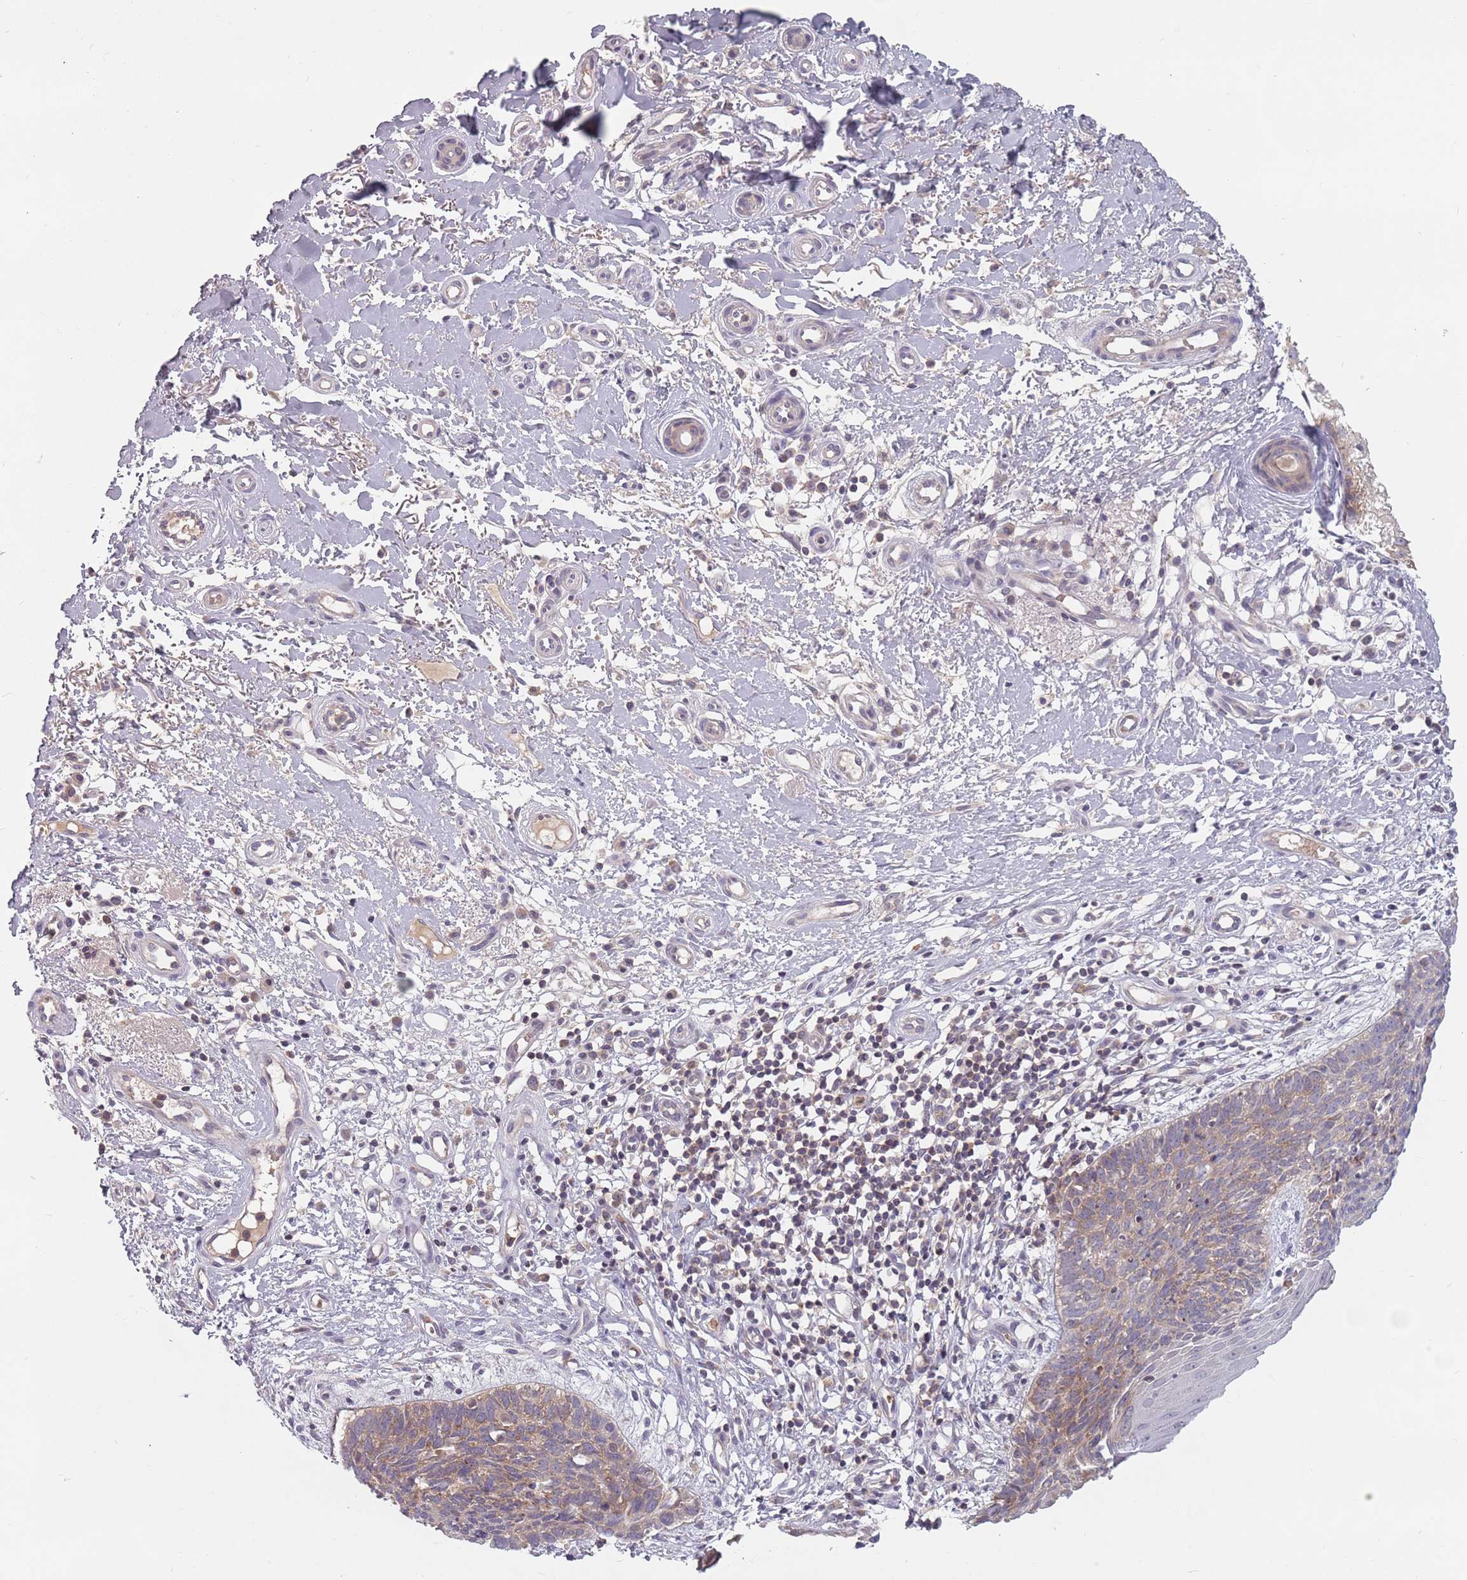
{"staining": {"intensity": "weak", "quantity": "25%-75%", "location": "cytoplasmic/membranous"}, "tissue": "skin cancer", "cell_type": "Tumor cells", "image_type": "cancer", "snomed": [{"axis": "morphology", "description": "Basal cell carcinoma"}, {"axis": "topography", "description": "Skin"}], "caption": "About 25%-75% of tumor cells in basal cell carcinoma (skin) exhibit weak cytoplasmic/membranous protein expression as visualized by brown immunohistochemical staining.", "gene": "ASB13", "patient": {"sex": "male", "age": 78}}